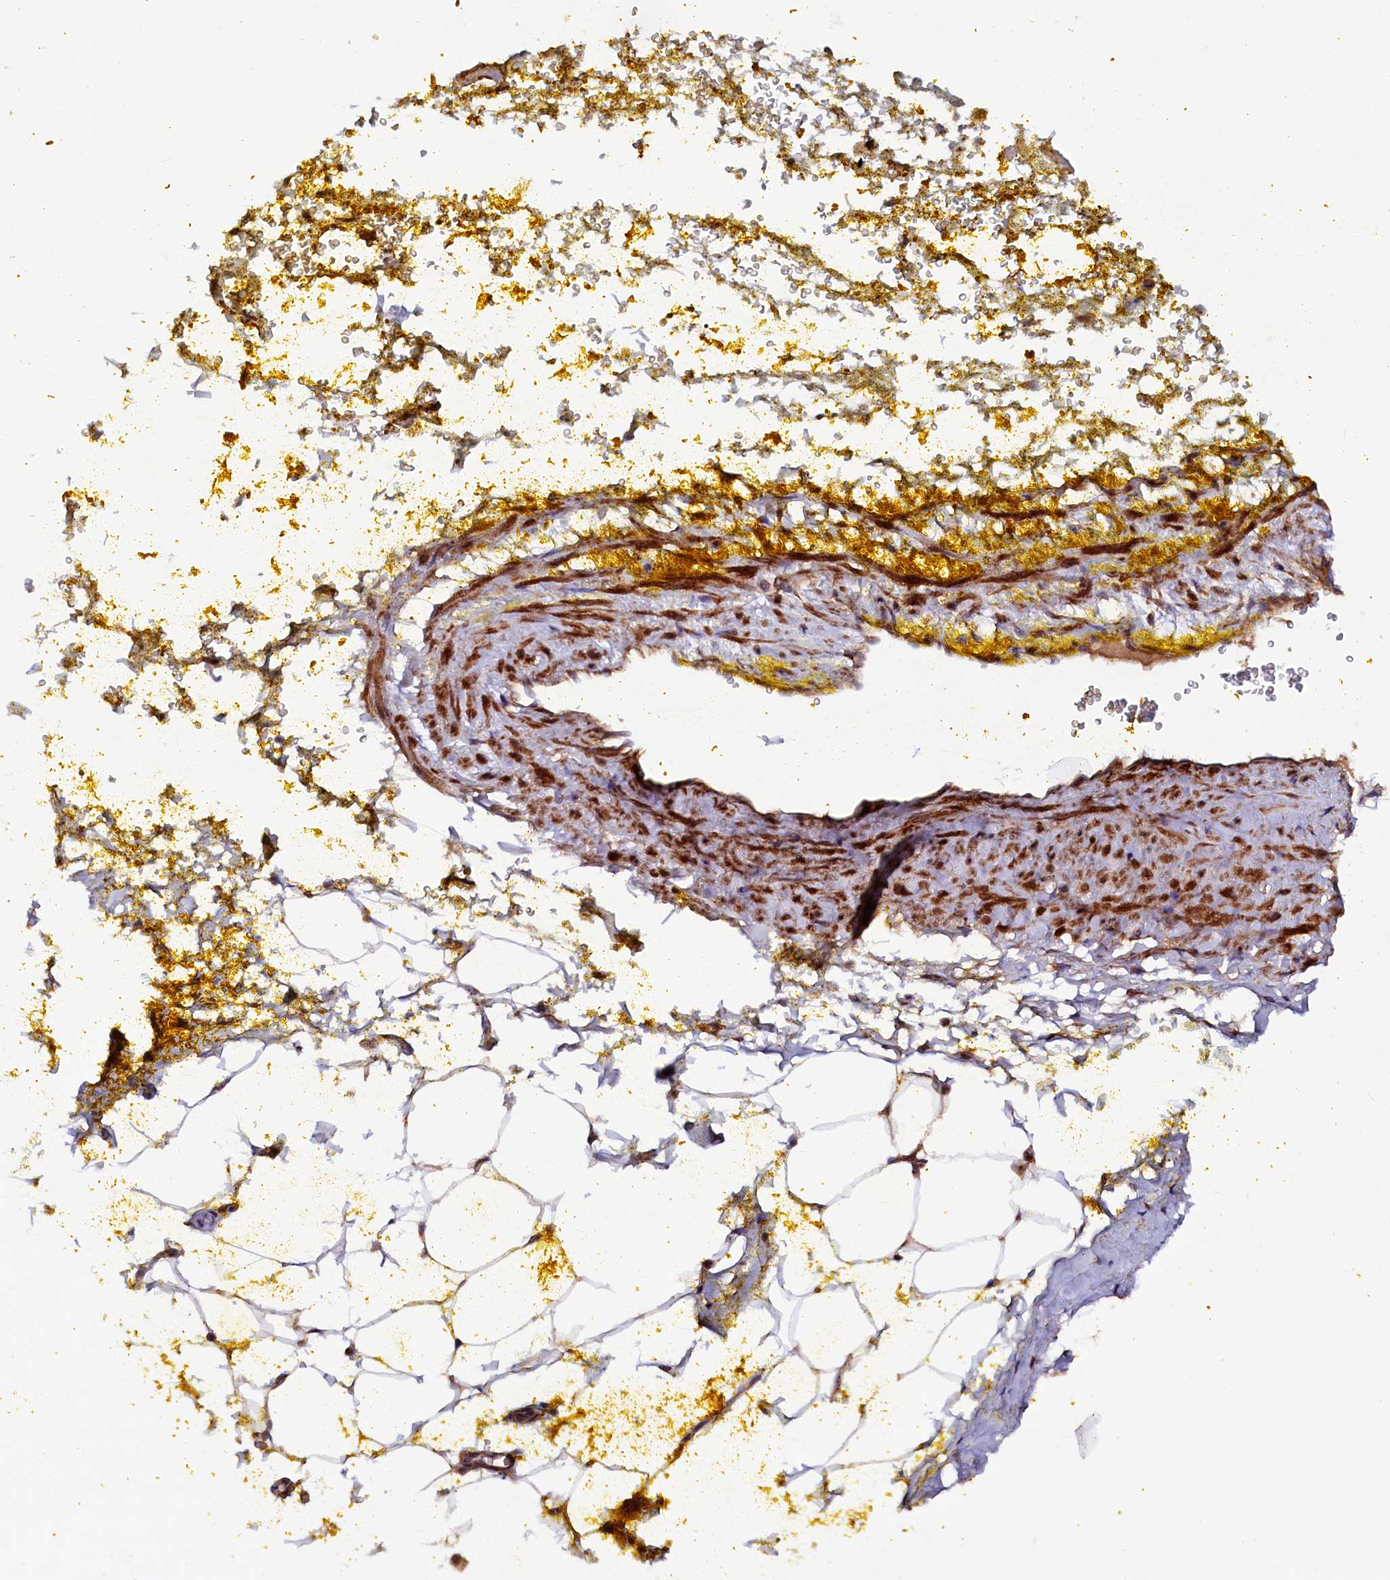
{"staining": {"intensity": "weak", "quantity": ">75%", "location": "cytoplasmic/membranous"}, "tissue": "adipose tissue", "cell_type": "Adipocytes", "image_type": "normal", "snomed": [{"axis": "morphology", "description": "Normal tissue, NOS"}, {"axis": "morphology", "description": "Adenocarcinoma, Low grade"}, {"axis": "topography", "description": "Prostate"}, {"axis": "topography", "description": "Peripheral nerve tissue"}], "caption": "Adipose tissue stained for a protein (brown) displays weak cytoplasmic/membranous positive expression in about >75% of adipocytes.", "gene": "ARRDC4", "patient": {"sex": "male", "age": 63}}